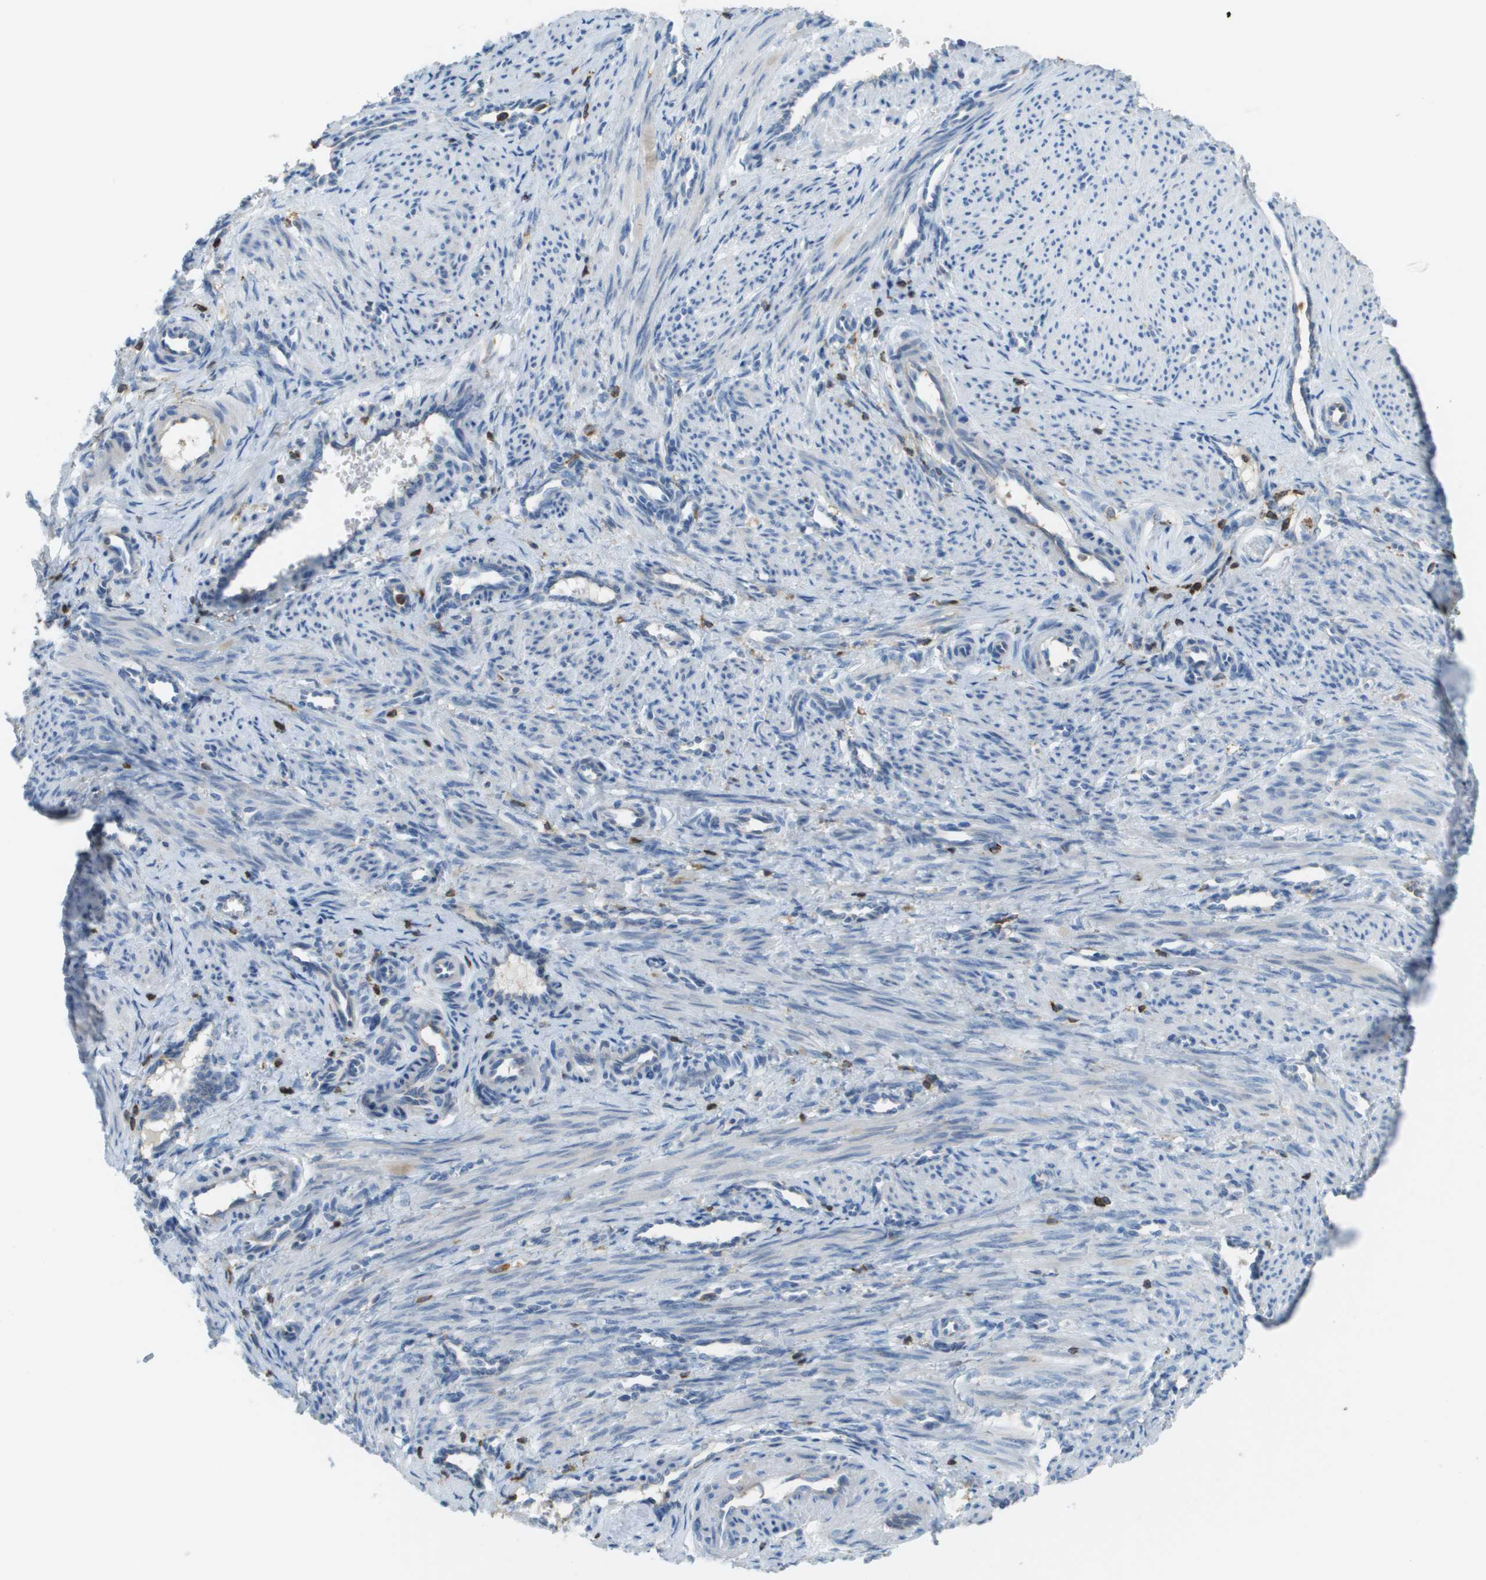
{"staining": {"intensity": "negative", "quantity": "none", "location": "none"}, "tissue": "smooth muscle", "cell_type": "Smooth muscle cells", "image_type": "normal", "snomed": [{"axis": "morphology", "description": "Normal tissue, NOS"}, {"axis": "topography", "description": "Endometrium"}], "caption": "Immunohistochemistry (IHC) of benign smooth muscle reveals no positivity in smooth muscle cells. The staining is performed using DAB (3,3'-diaminobenzidine) brown chromogen with nuclei counter-stained in using hematoxylin.", "gene": "APBB1IP", "patient": {"sex": "female", "age": 33}}